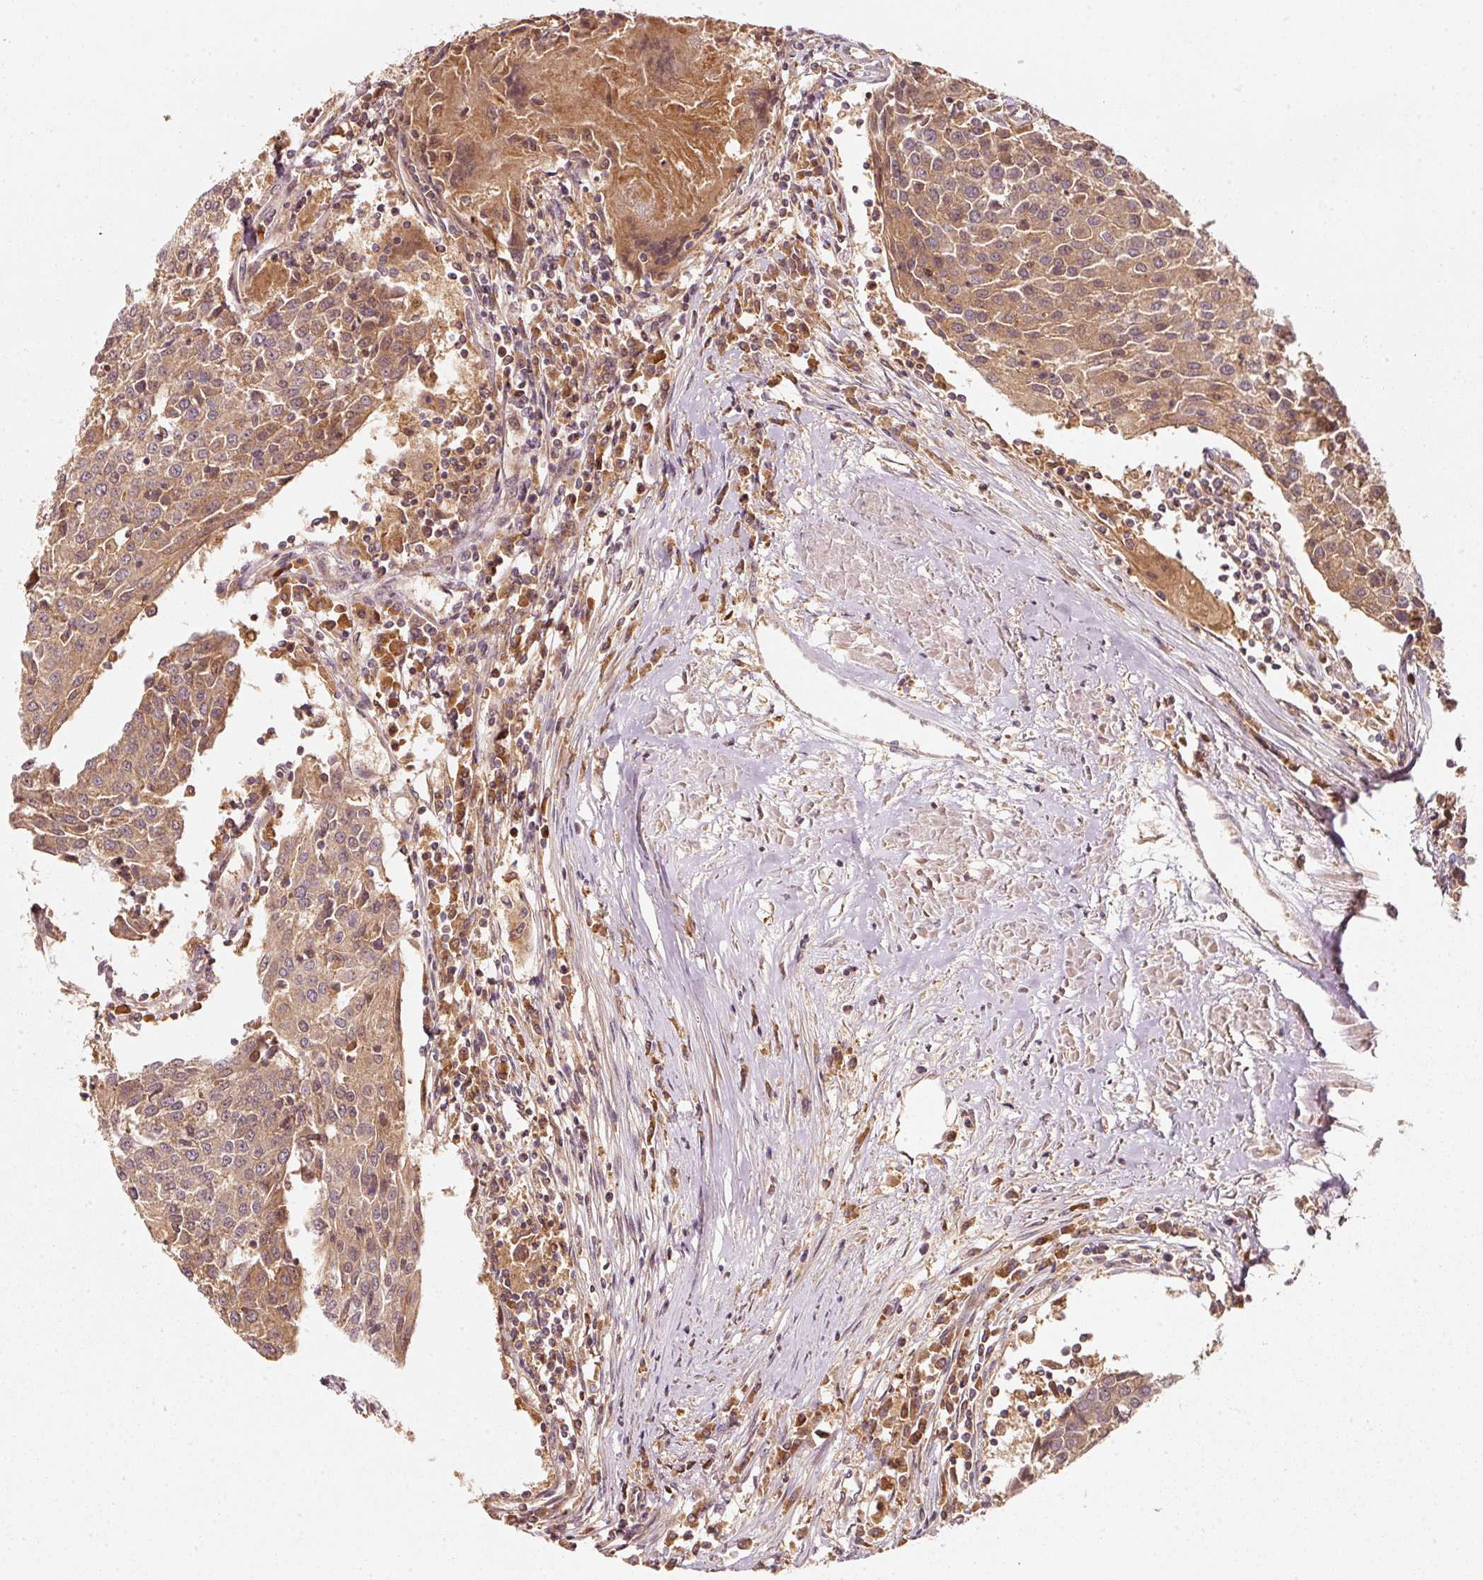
{"staining": {"intensity": "moderate", "quantity": ">75%", "location": "cytoplasmic/membranous"}, "tissue": "urothelial cancer", "cell_type": "Tumor cells", "image_type": "cancer", "snomed": [{"axis": "morphology", "description": "Urothelial carcinoma, High grade"}, {"axis": "topography", "description": "Urinary bladder"}], "caption": "A brown stain highlights moderate cytoplasmic/membranous staining of a protein in human high-grade urothelial carcinoma tumor cells.", "gene": "RRAS2", "patient": {"sex": "female", "age": 85}}